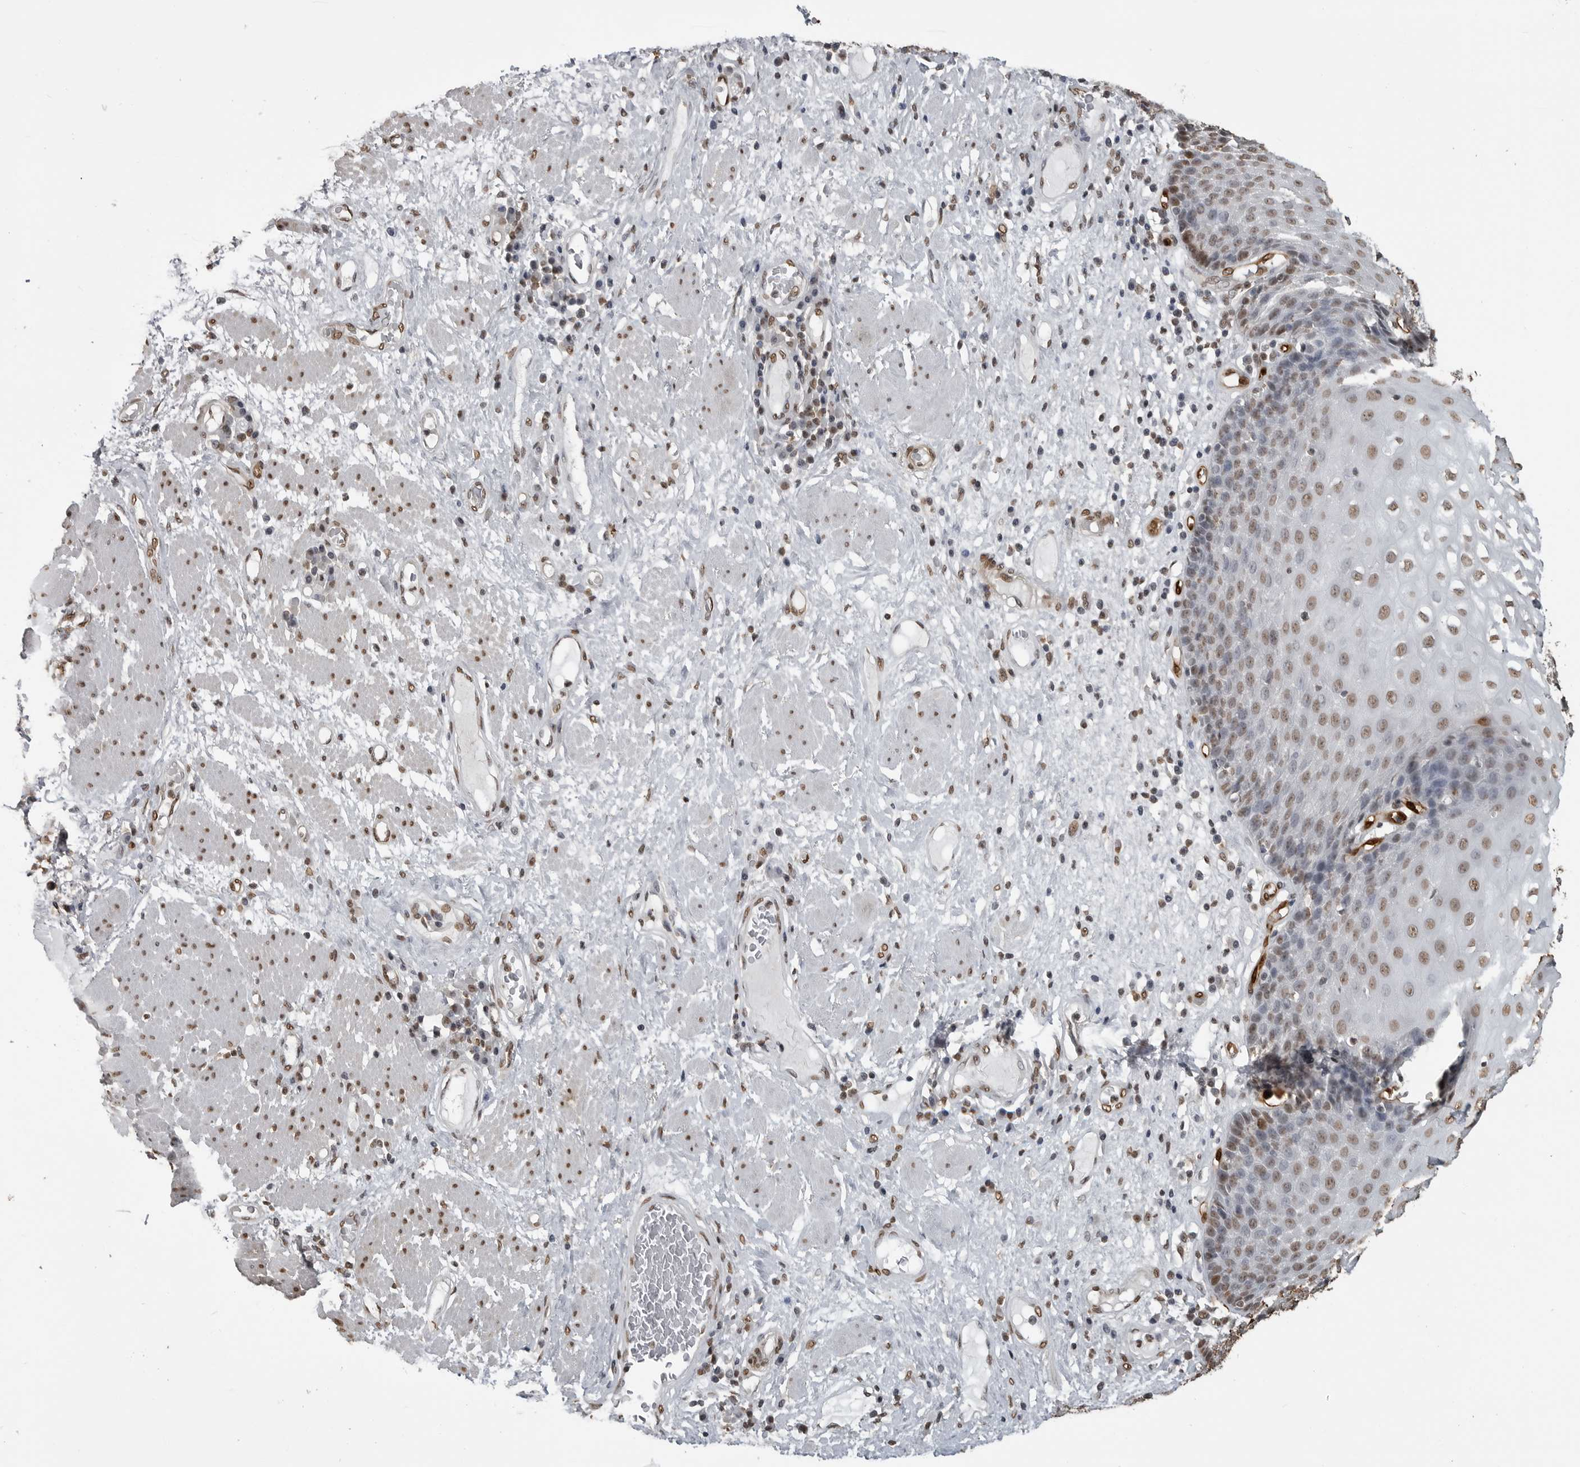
{"staining": {"intensity": "moderate", "quantity": ">75%", "location": "nuclear"}, "tissue": "esophagus", "cell_type": "Squamous epithelial cells", "image_type": "normal", "snomed": [{"axis": "morphology", "description": "Normal tissue, NOS"}, {"axis": "morphology", "description": "Adenocarcinoma, NOS"}, {"axis": "topography", "description": "Esophagus"}], "caption": "Immunohistochemical staining of benign esophagus shows moderate nuclear protein expression in approximately >75% of squamous epithelial cells.", "gene": "SMAD2", "patient": {"sex": "male", "age": 62}}